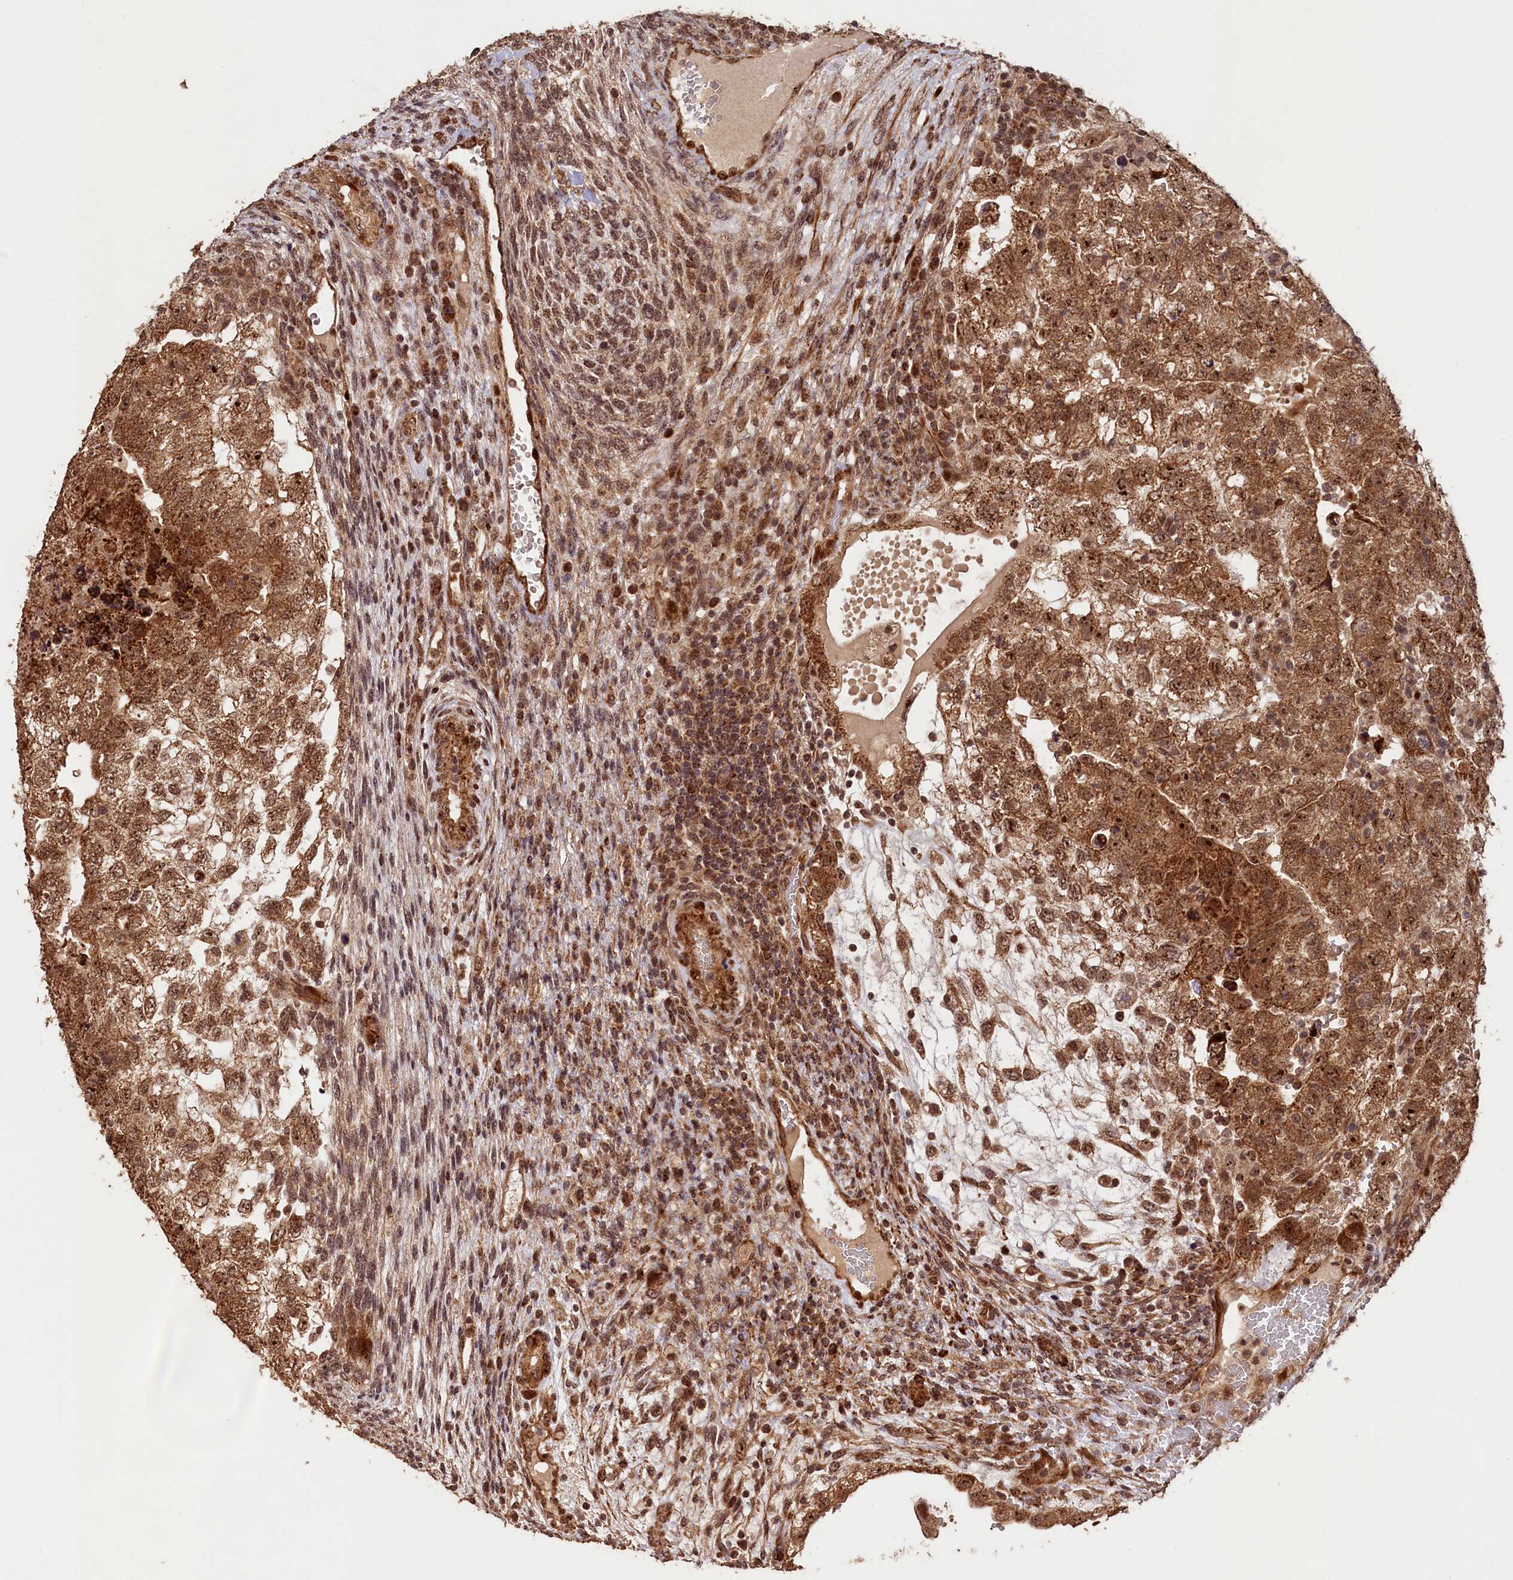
{"staining": {"intensity": "moderate", "quantity": ">75%", "location": "cytoplasmic/membranous,nuclear"}, "tissue": "testis cancer", "cell_type": "Tumor cells", "image_type": "cancer", "snomed": [{"axis": "morphology", "description": "Carcinoma, Embryonal, NOS"}, {"axis": "topography", "description": "Testis"}], "caption": "Human testis cancer stained with a protein marker shows moderate staining in tumor cells.", "gene": "SHPRH", "patient": {"sex": "male", "age": 36}}